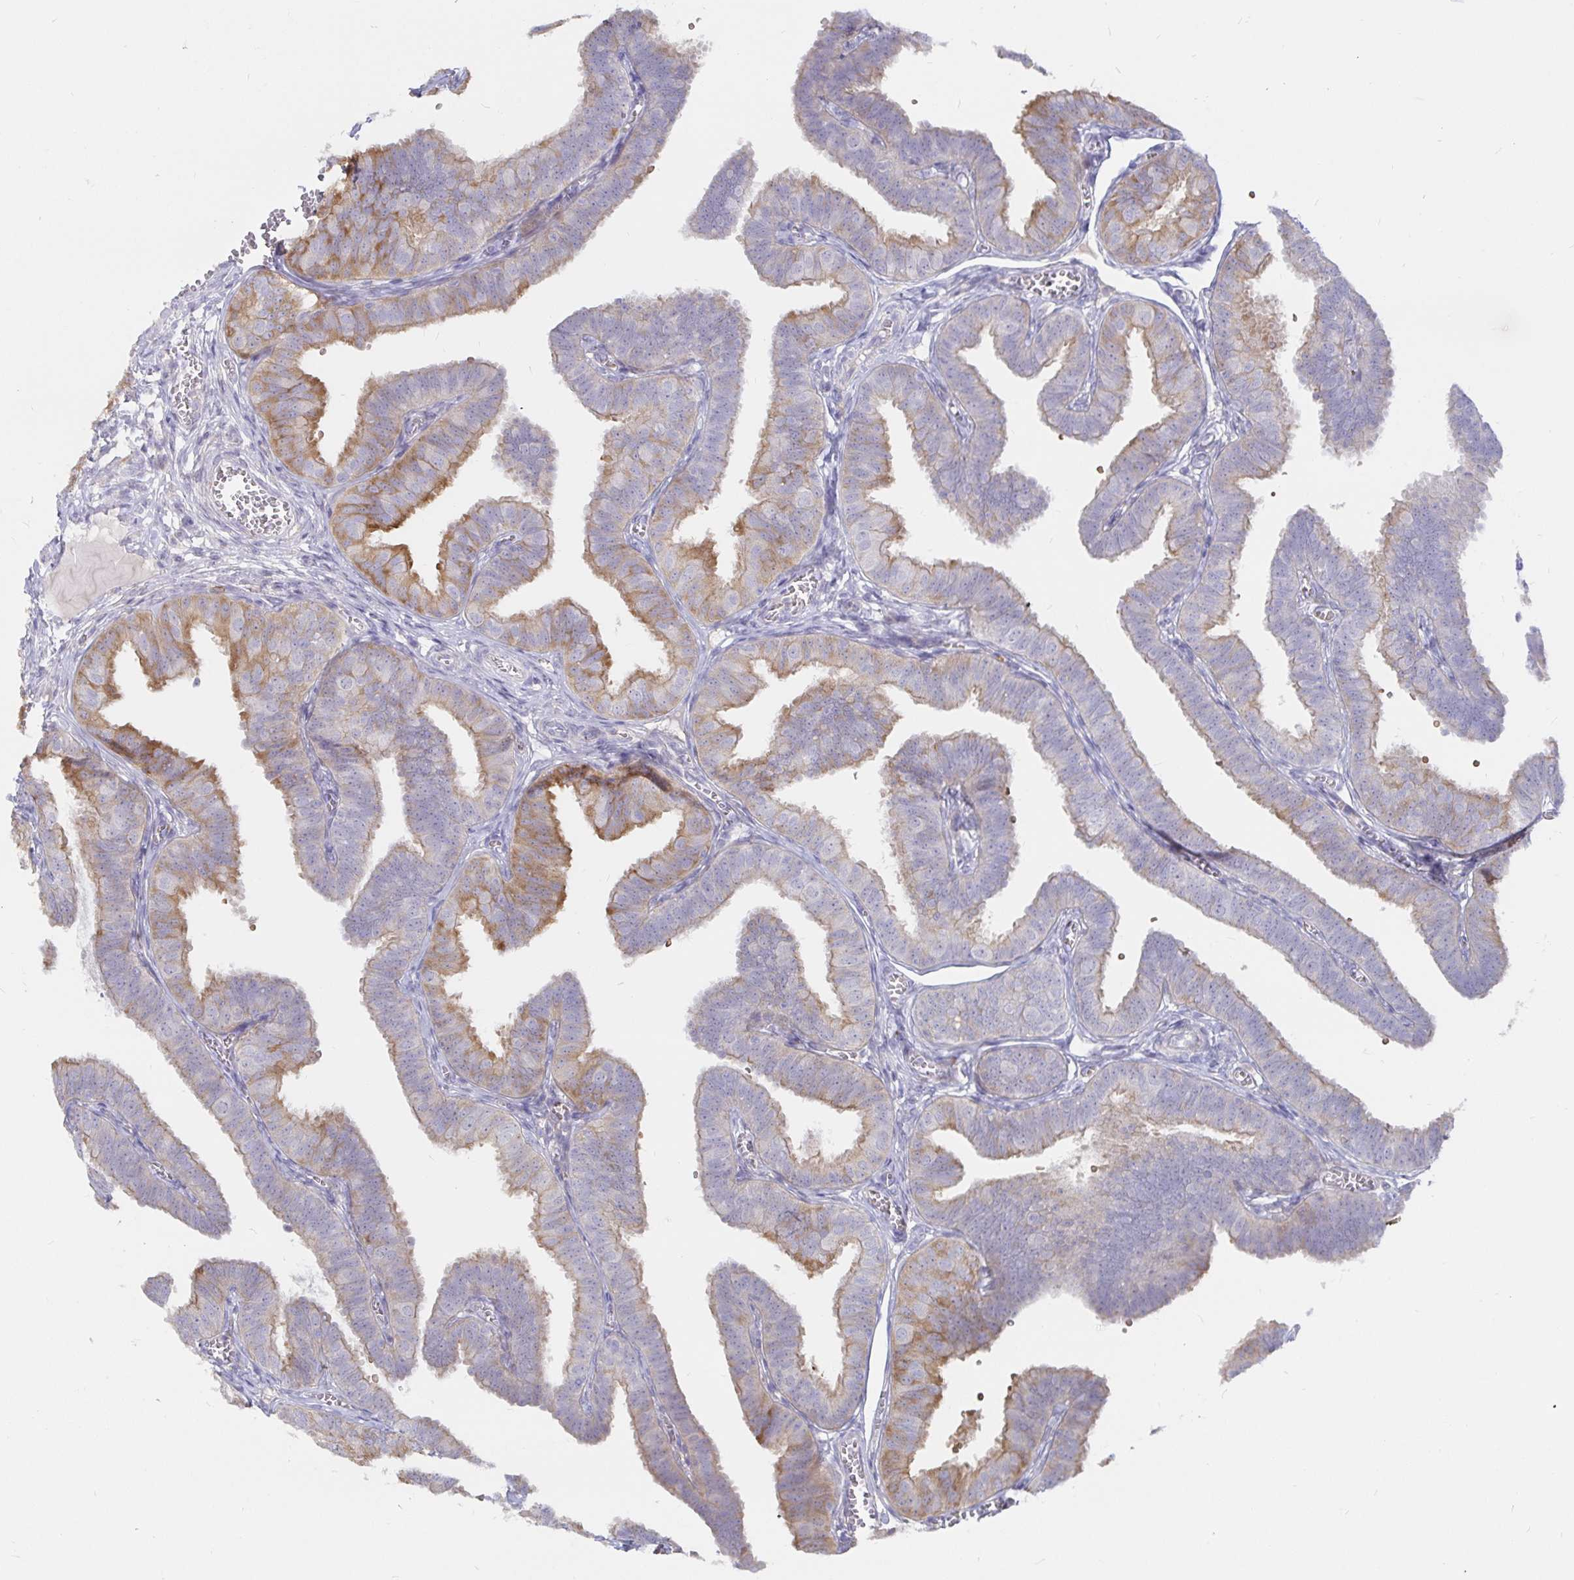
{"staining": {"intensity": "moderate", "quantity": "25%-75%", "location": "cytoplasmic/membranous"}, "tissue": "fallopian tube", "cell_type": "Glandular cells", "image_type": "normal", "snomed": [{"axis": "morphology", "description": "Normal tissue, NOS"}, {"axis": "topography", "description": "Fallopian tube"}], "caption": "Protein expression analysis of benign fallopian tube demonstrates moderate cytoplasmic/membranous expression in about 25%-75% of glandular cells.", "gene": "KCTD19", "patient": {"sex": "female", "age": 25}}